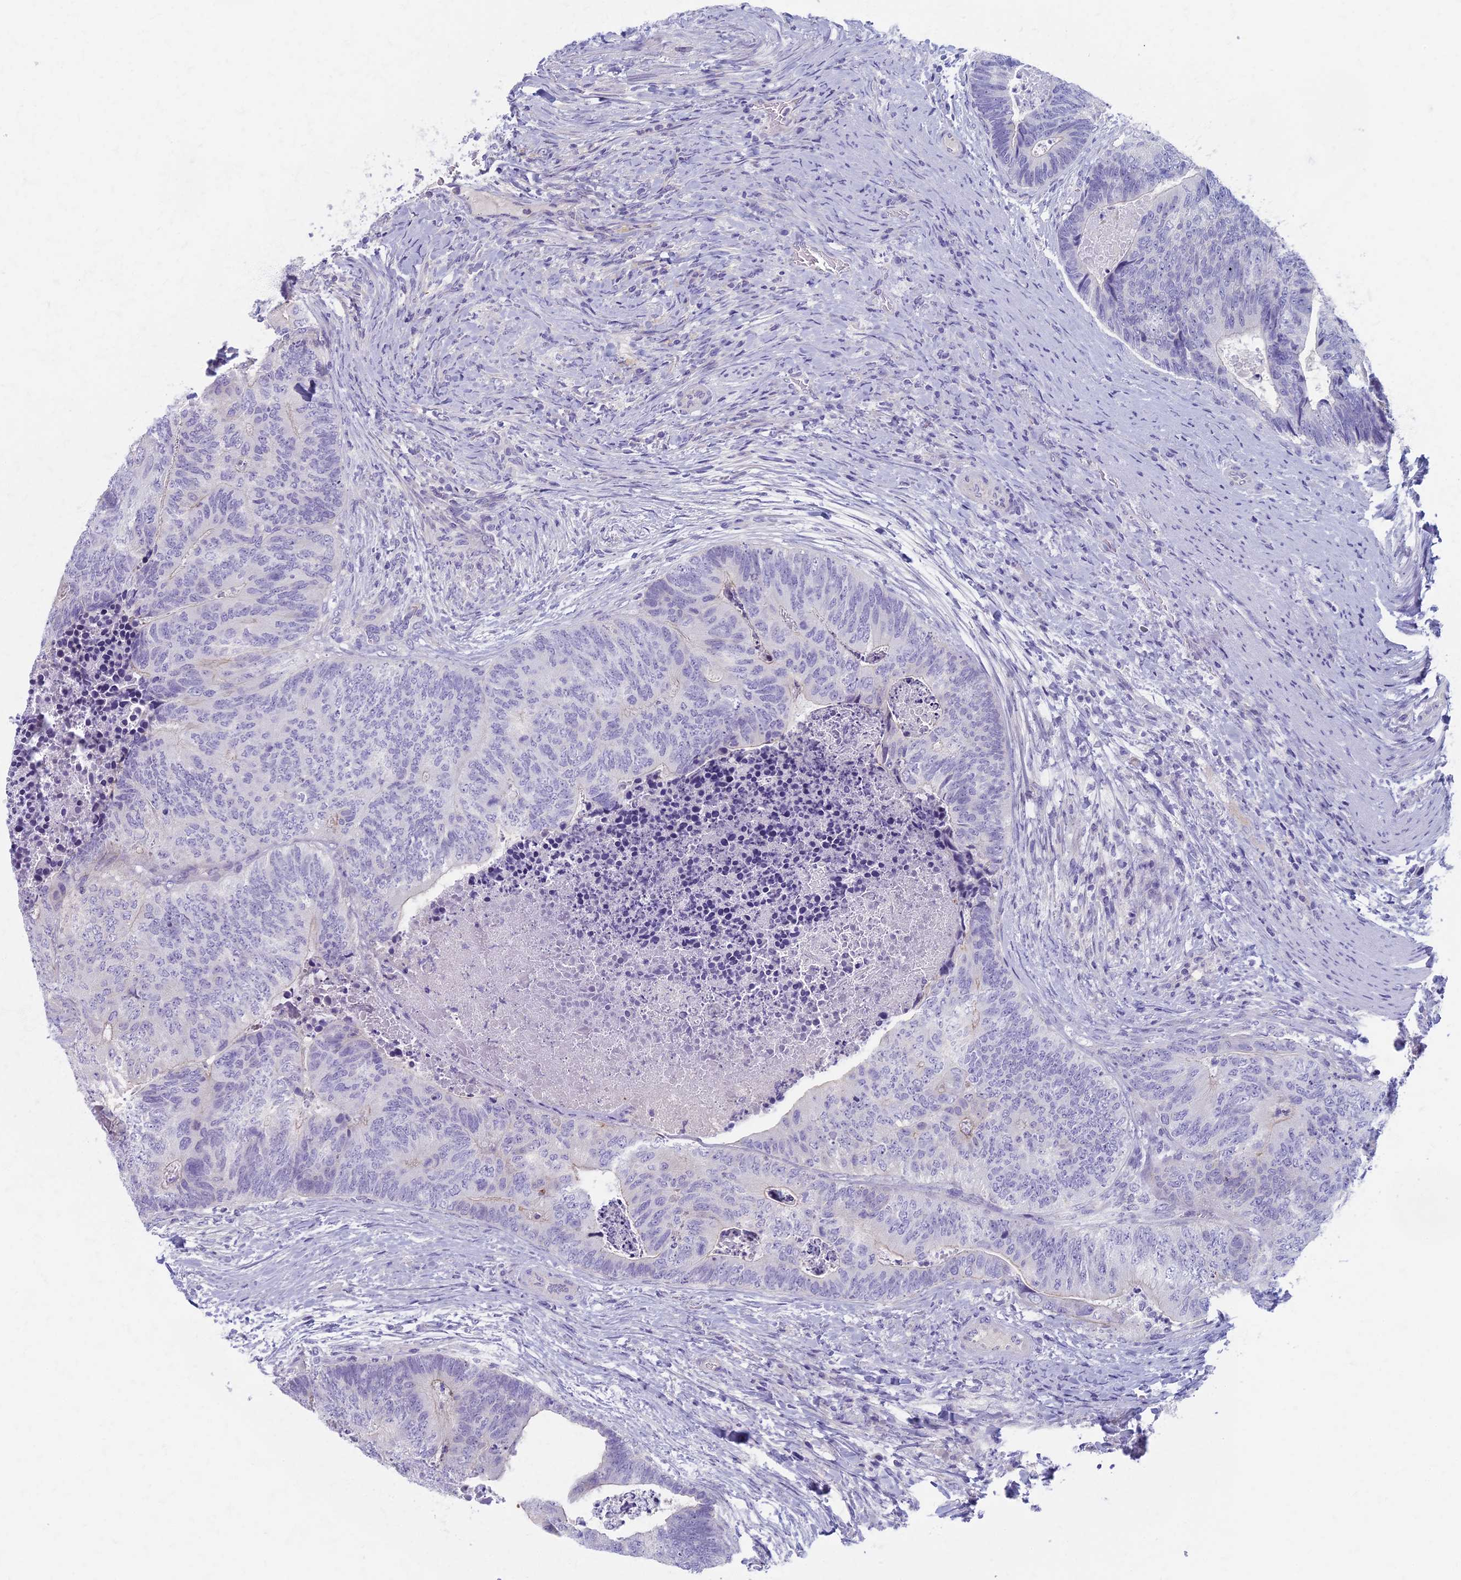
{"staining": {"intensity": "negative", "quantity": "none", "location": "none"}, "tissue": "colorectal cancer", "cell_type": "Tumor cells", "image_type": "cancer", "snomed": [{"axis": "morphology", "description": "Adenocarcinoma, NOS"}, {"axis": "topography", "description": "Colon"}], "caption": "The image displays no staining of tumor cells in colorectal adenocarcinoma. Brightfield microscopy of IHC stained with DAB (3,3'-diaminobenzidine) (brown) and hematoxylin (blue), captured at high magnification.", "gene": "AP4E1", "patient": {"sex": "female", "age": 67}}